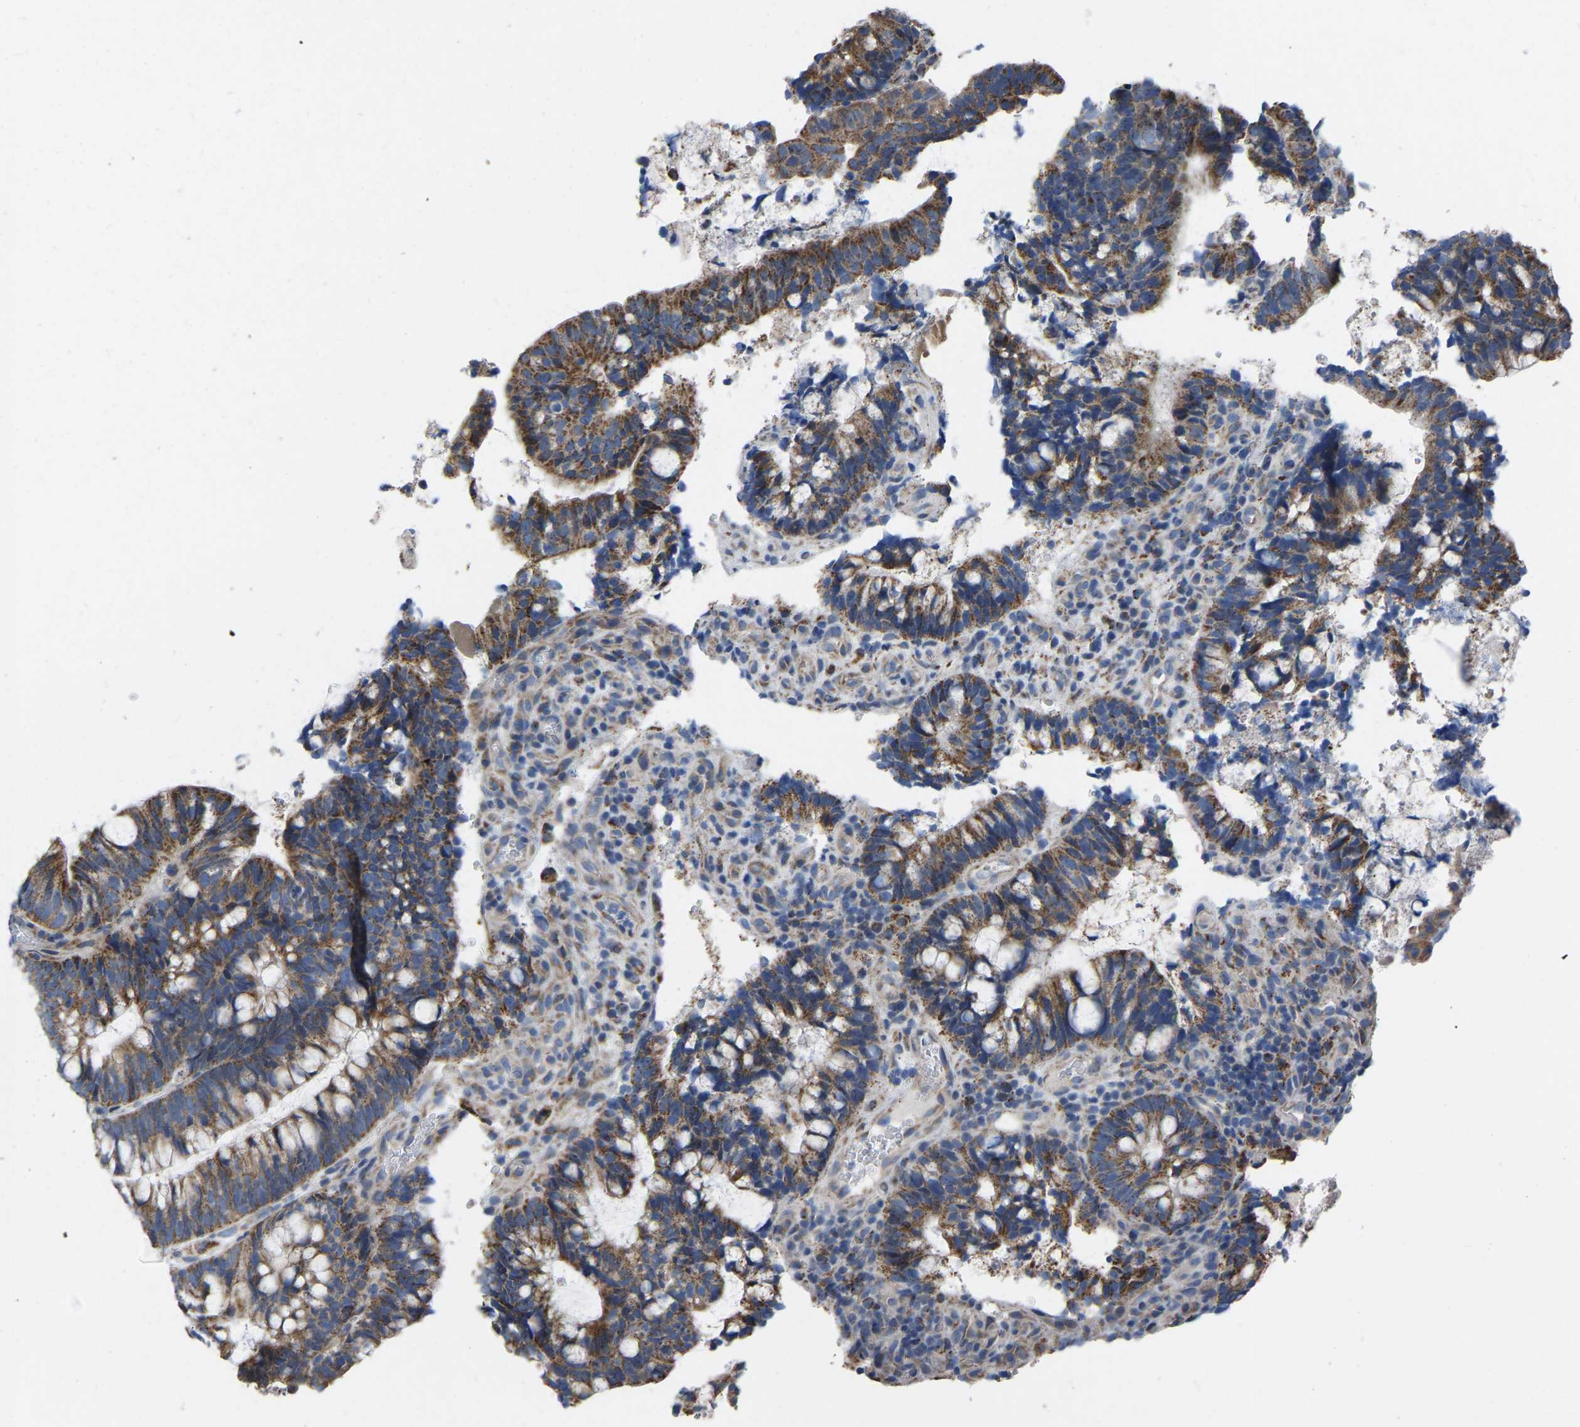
{"staining": {"intensity": "moderate", "quantity": ">75%", "location": "cytoplasmic/membranous"}, "tissue": "colorectal cancer", "cell_type": "Tumor cells", "image_type": "cancer", "snomed": [{"axis": "morphology", "description": "Adenocarcinoma, NOS"}, {"axis": "topography", "description": "Colon"}], "caption": "Moderate cytoplasmic/membranous protein positivity is appreciated in approximately >75% of tumor cells in colorectal cancer.", "gene": "BCL10", "patient": {"sex": "female", "age": 66}}